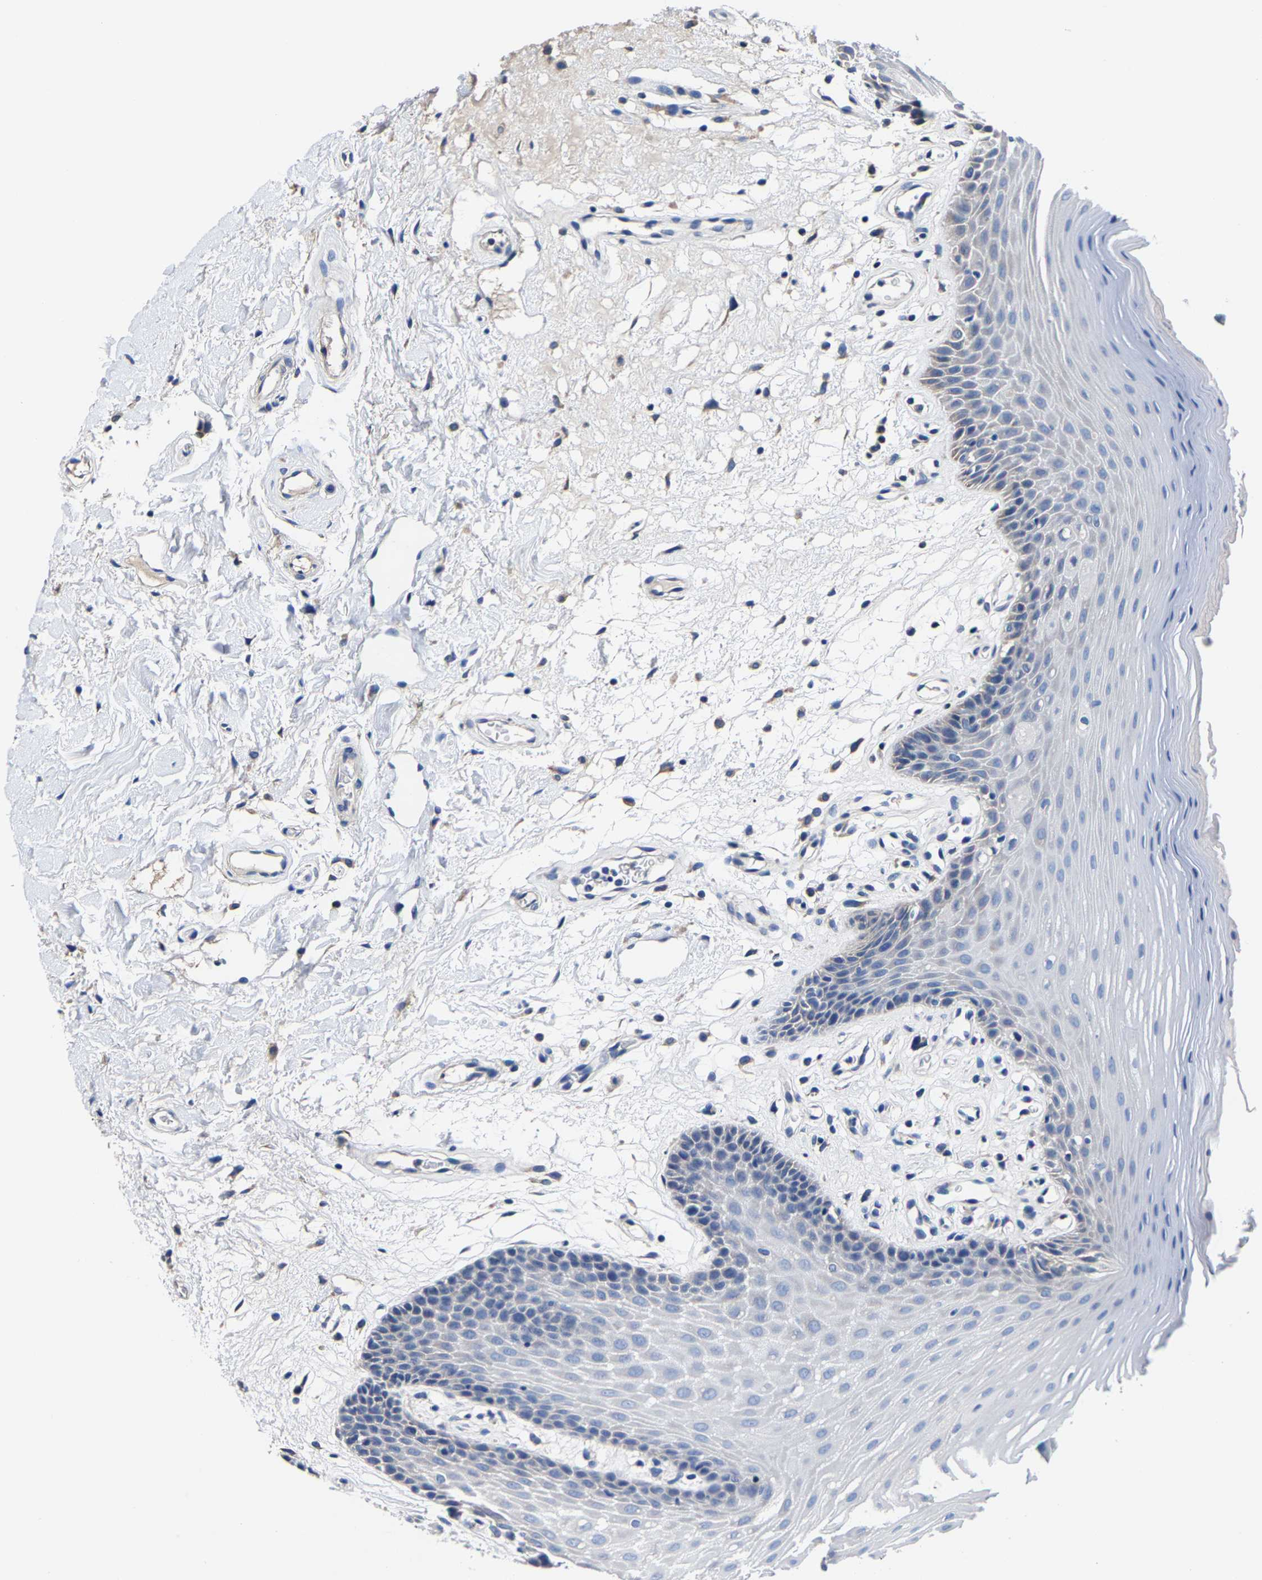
{"staining": {"intensity": "negative", "quantity": "none", "location": "none"}, "tissue": "oral mucosa", "cell_type": "Squamous epithelial cells", "image_type": "normal", "snomed": [{"axis": "morphology", "description": "Normal tissue, NOS"}, {"axis": "morphology", "description": "Squamous cell carcinoma, NOS"}, {"axis": "topography", "description": "Oral tissue"}, {"axis": "topography", "description": "Head-Neck"}], "caption": "Histopathology image shows no protein expression in squamous epithelial cells of normal oral mucosa.", "gene": "SRPK2", "patient": {"sex": "male", "age": 71}}